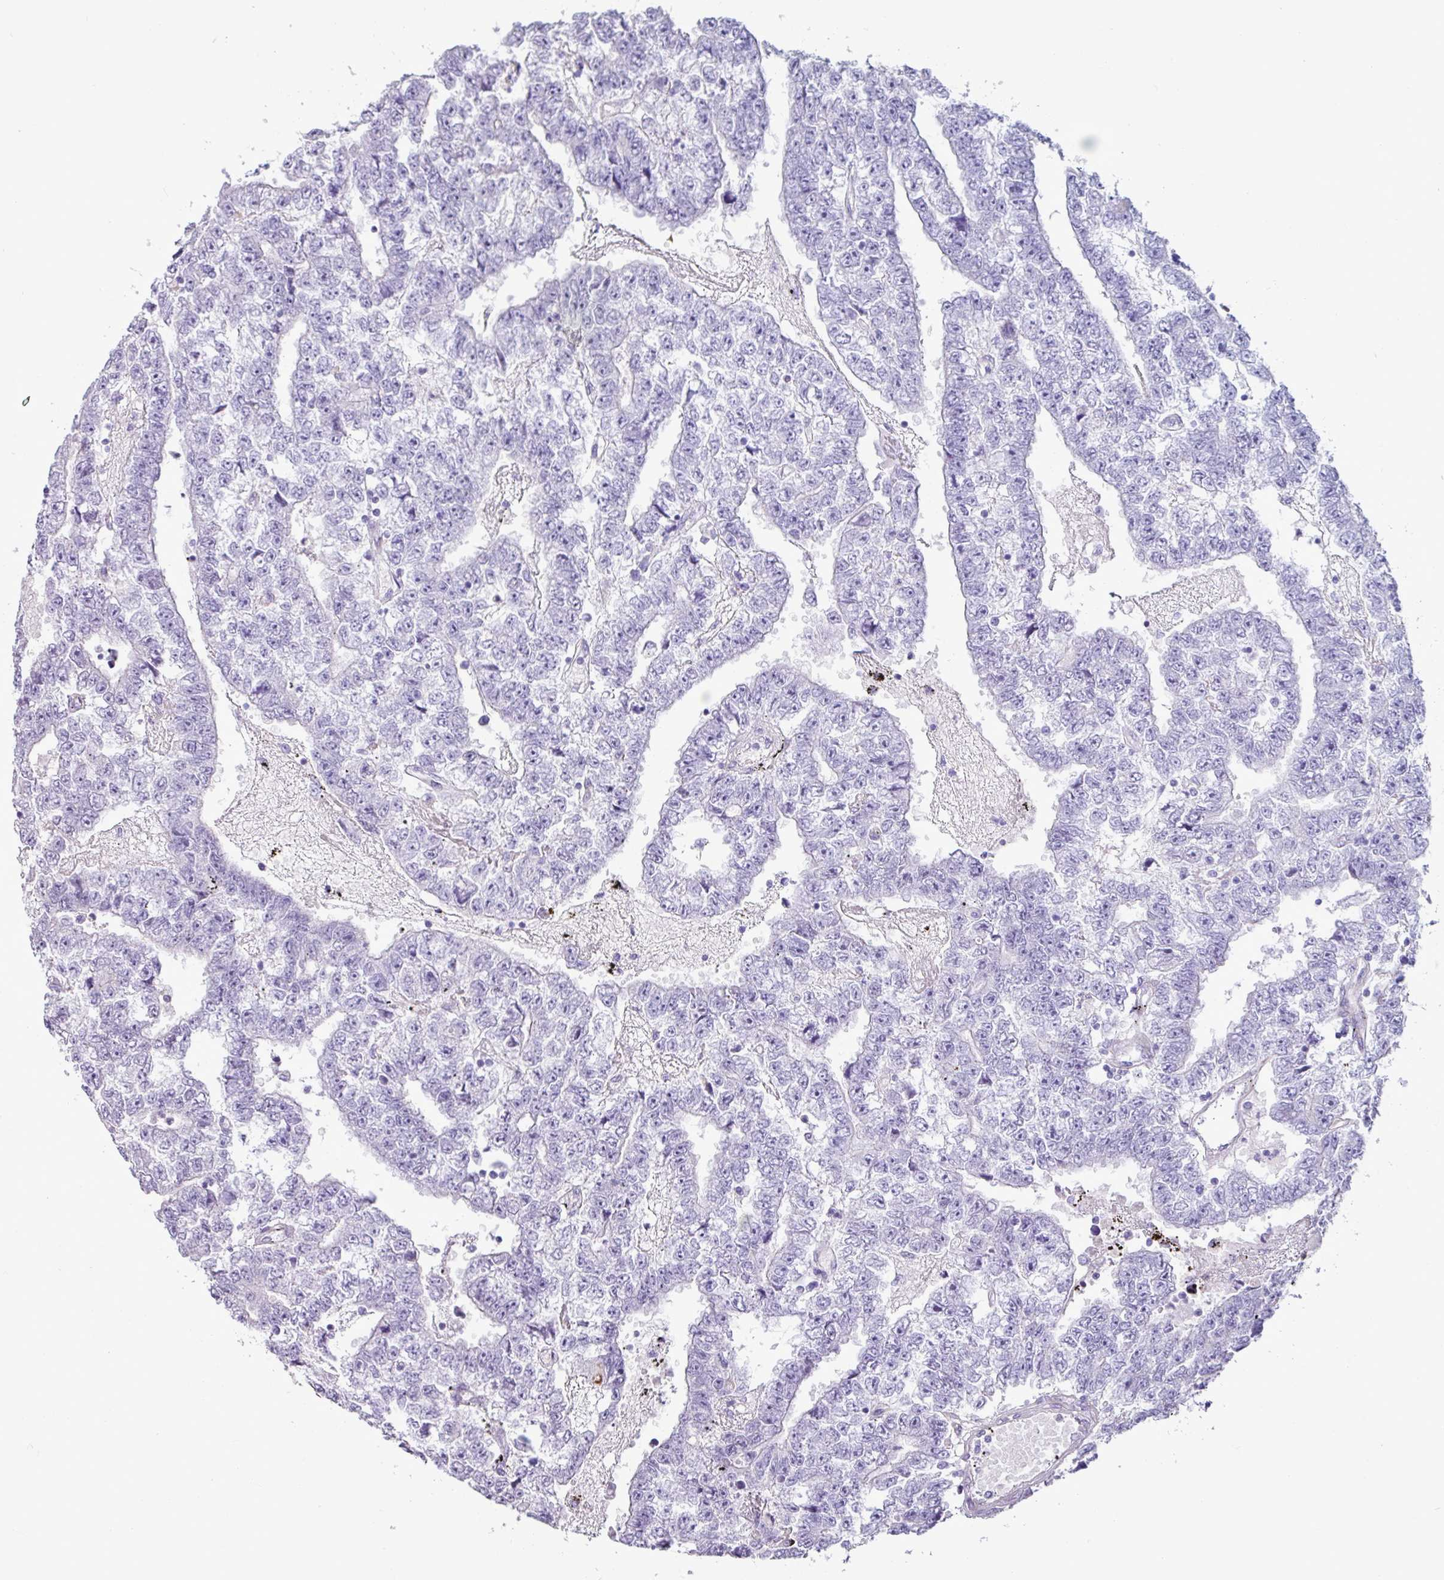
{"staining": {"intensity": "negative", "quantity": "none", "location": "none"}, "tissue": "testis cancer", "cell_type": "Tumor cells", "image_type": "cancer", "snomed": [{"axis": "morphology", "description": "Carcinoma, Embryonal, NOS"}, {"axis": "topography", "description": "Testis"}], "caption": "This micrograph is of testis cancer stained with immunohistochemistry to label a protein in brown with the nuclei are counter-stained blue. There is no positivity in tumor cells. (DAB immunohistochemistry, high magnification).", "gene": "PPP1R35", "patient": {"sex": "male", "age": 25}}